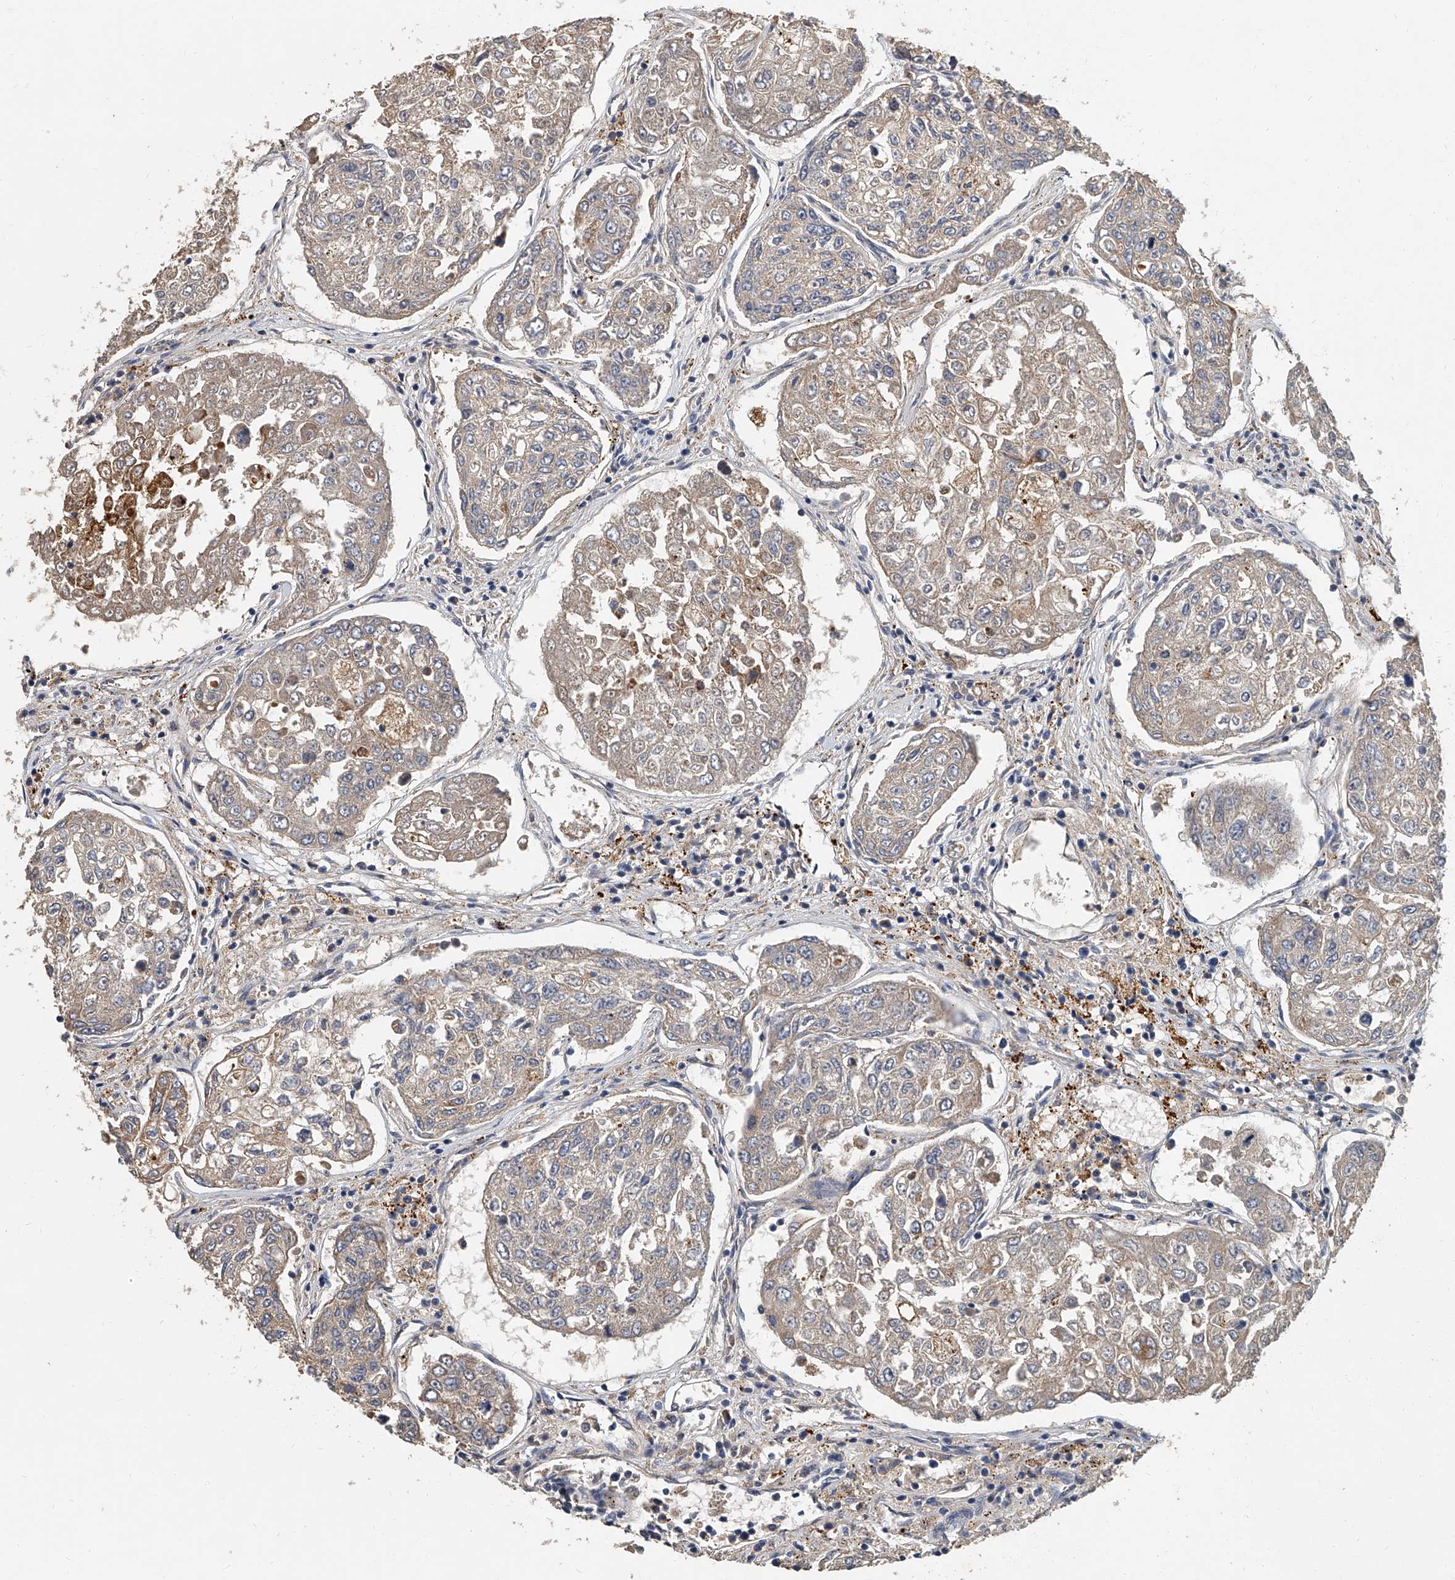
{"staining": {"intensity": "weak", "quantity": ">75%", "location": "cytoplasmic/membranous"}, "tissue": "urothelial cancer", "cell_type": "Tumor cells", "image_type": "cancer", "snomed": [{"axis": "morphology", "description": "Urothelial carcinoma, High grade"}, {"axis": "topography", "description": "Lymph node"}, {"axis": "topography", "description": "Urinary bladder"}], "caption": "This is an image of IHC staining of high-grade urothelial carcinoma, which shows weak staining in the cytoplasmic/membranous of tumor cells.", "gene": "JAG2", "patient": {"sex": "male", "age": 51}}